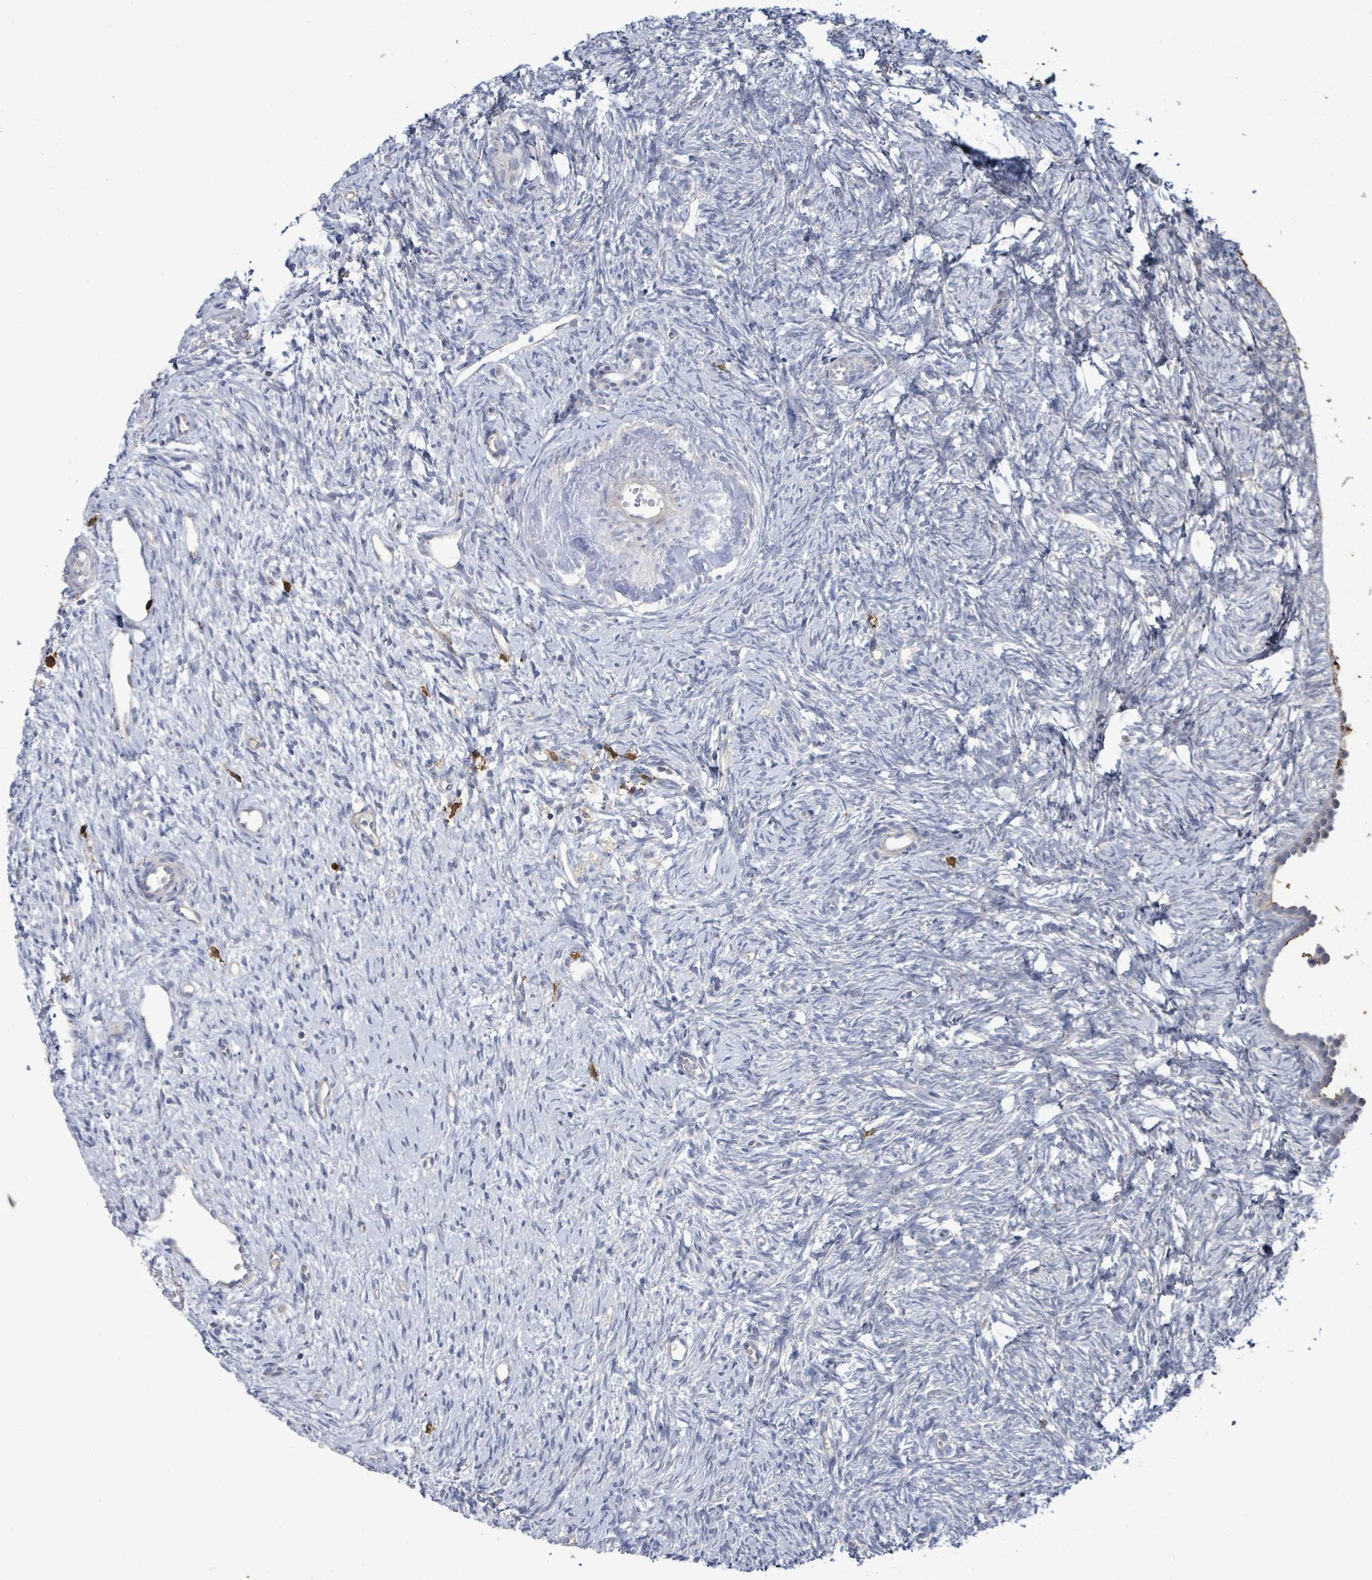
{"staining": {"intensity": "negative", "quantity": "none", "location": "none"}, "tissue": "ovary", "cell_type": "Ovarian stroma cells", "image_type": "normal", "snomed": [{"axis": "morphology", "description": "Normal tissue, NOS"}, {"axis": "topography", "description": "Ovary"}], "caption": "A high-resolution histopathology image shows immunohistochemistry staining of benign ovary, which reveals no significant expression in ovarian stroma cells. (Stains: DAB (3,3'-diaminobenzidine) immunohistochemistry (IHC) with hematoxylin counter stain, Microscopy: brightfield microscopy at high magnification).", "gene": "FAM210A", "patient": {"sex": "female", "age": 51}}